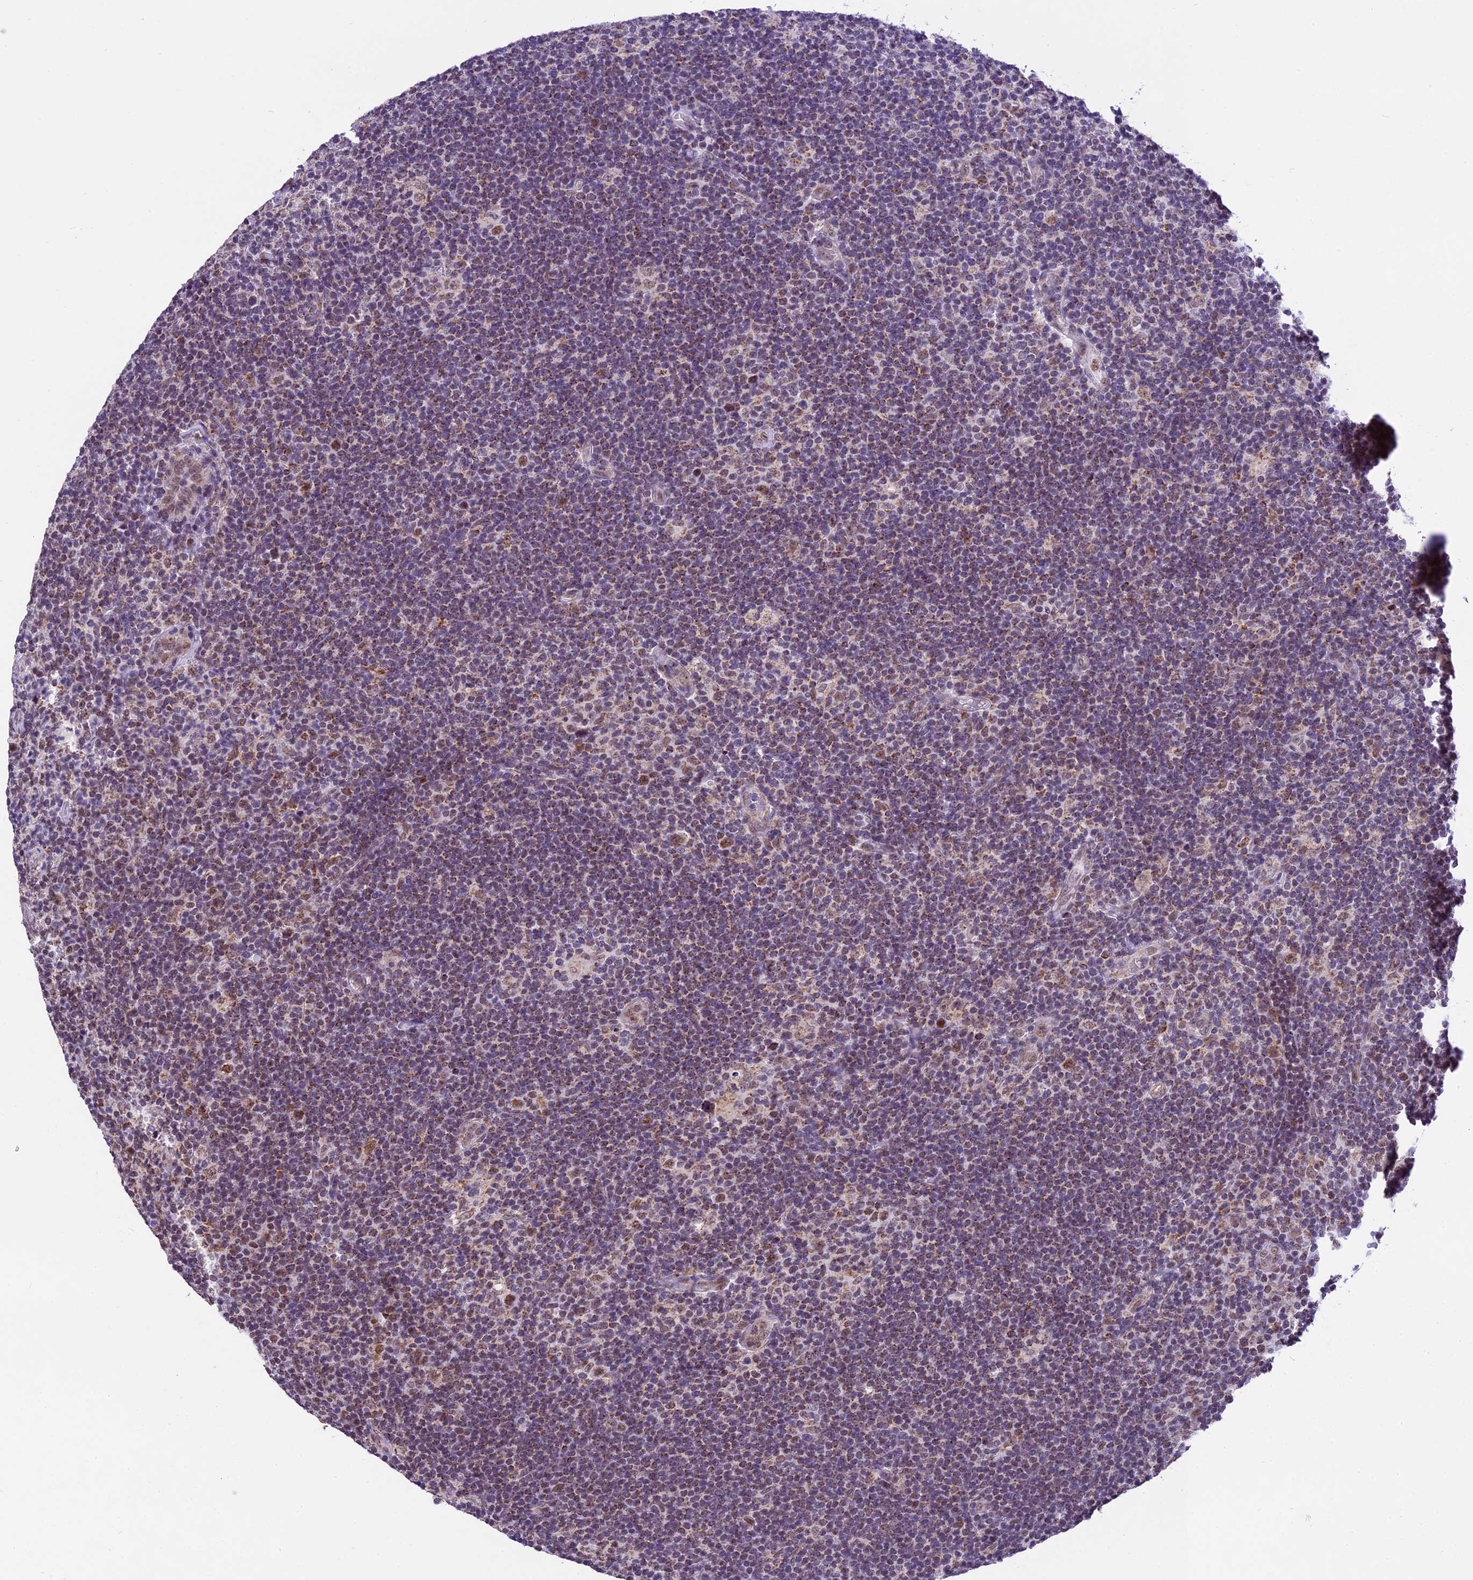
{"staining": {"intensity": "moderate", "quantity": "25%-75%", "location": "cytoplasmic/membranous,nuclear"}, "tissue": "lymphoma", "cell_type": "Tumor cells", "image_type": "cancer", "snomed": [{"axis": "morphology", "description": "Hodgkin's disease, NOS"}, {"axis": "topography", "description": "Lymph node"}], "caption": "Lymphoma tissue displays moderate cytoplasmic/membranous and nuclear staining in about 25%-75% of tumor cells", "gene": "CARS2", "patient": {"sex": "female", "age": 57}}